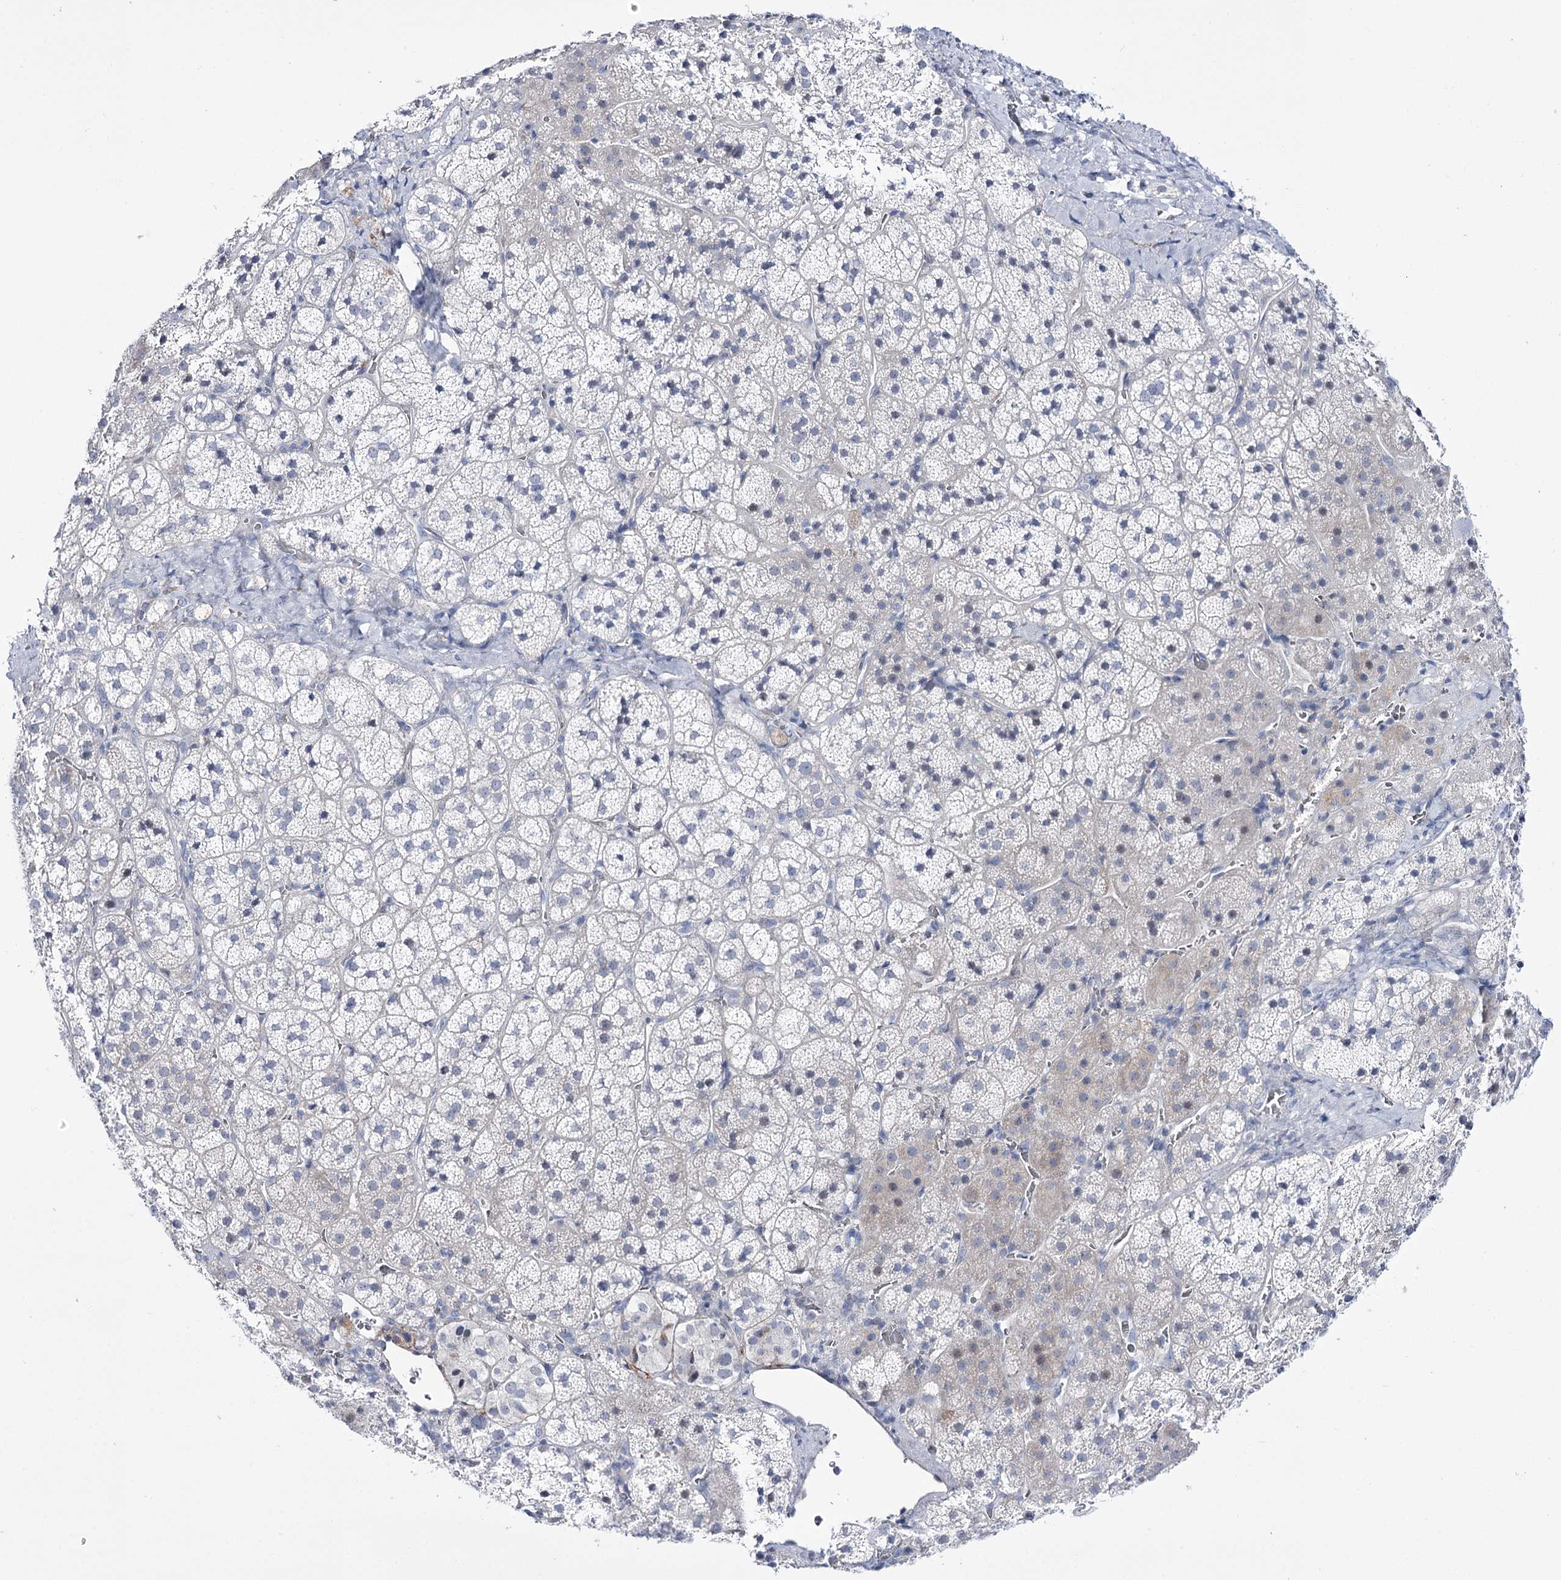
{"staining": {"intensity": "negative", "quantity": "none", "location": "none"}, "tissue": "adrenal gland", "cell_type": "Glandular cells", "image_type": "normal", "snomed": [{"axis": "morphology", "description": "Normal tissue, NOS"}, {"axis": "topography", "description": "Adrenal gland"}], "caption": "DAB (3,3'-diaminobenzidine) immunohistochemical staining of benign human adrenal gland displays no significant staining in glandular cells.", "gene": "RBM15B", "patient": {"sex": "female", "age": 44}}